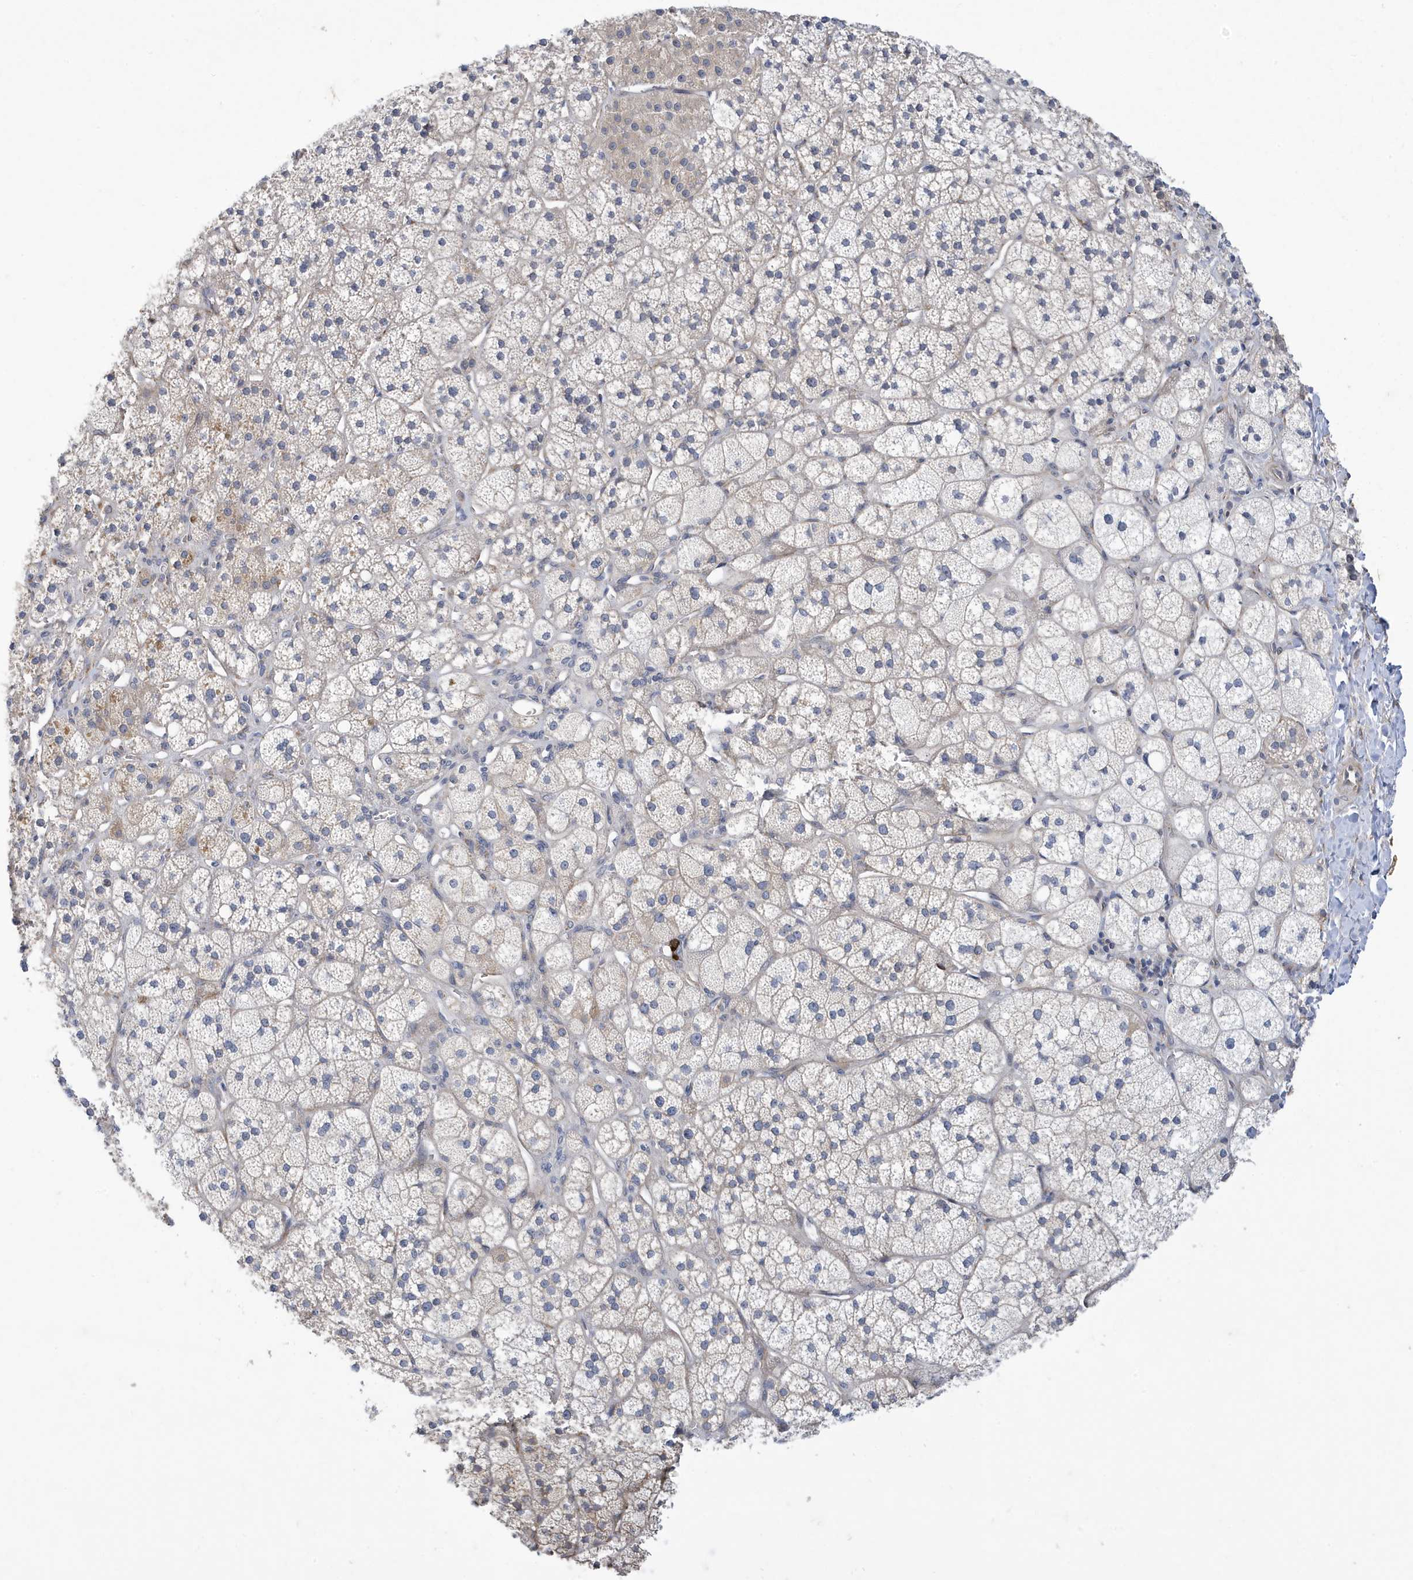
{"staining": {"intensity": "moderate", "quantity": "<25%", "location": "cytoplasmic/membranous"}, "tissue": "adrenal gland", "cell_type": "Glandular cells", "image_type": "normal", "snomed": [{"axis": "morphology", "description": "Normal tissue, NOS"}, {"axis": "topography", "description": "Adrenal gland"}], "caption": "High-magnification brightfield microscopy of normal adrenal gland stained with DAB (brown) and counterstained with hematoxylin (blue). glandular cells exhibit moderate cytoplasmic/membranous staining is present in about<25% of cells. (Brightfield microscopy of DAB IHC at high magnification).", "gene": "ZNF654", "patient": {"sex": "male", "age": 61}}